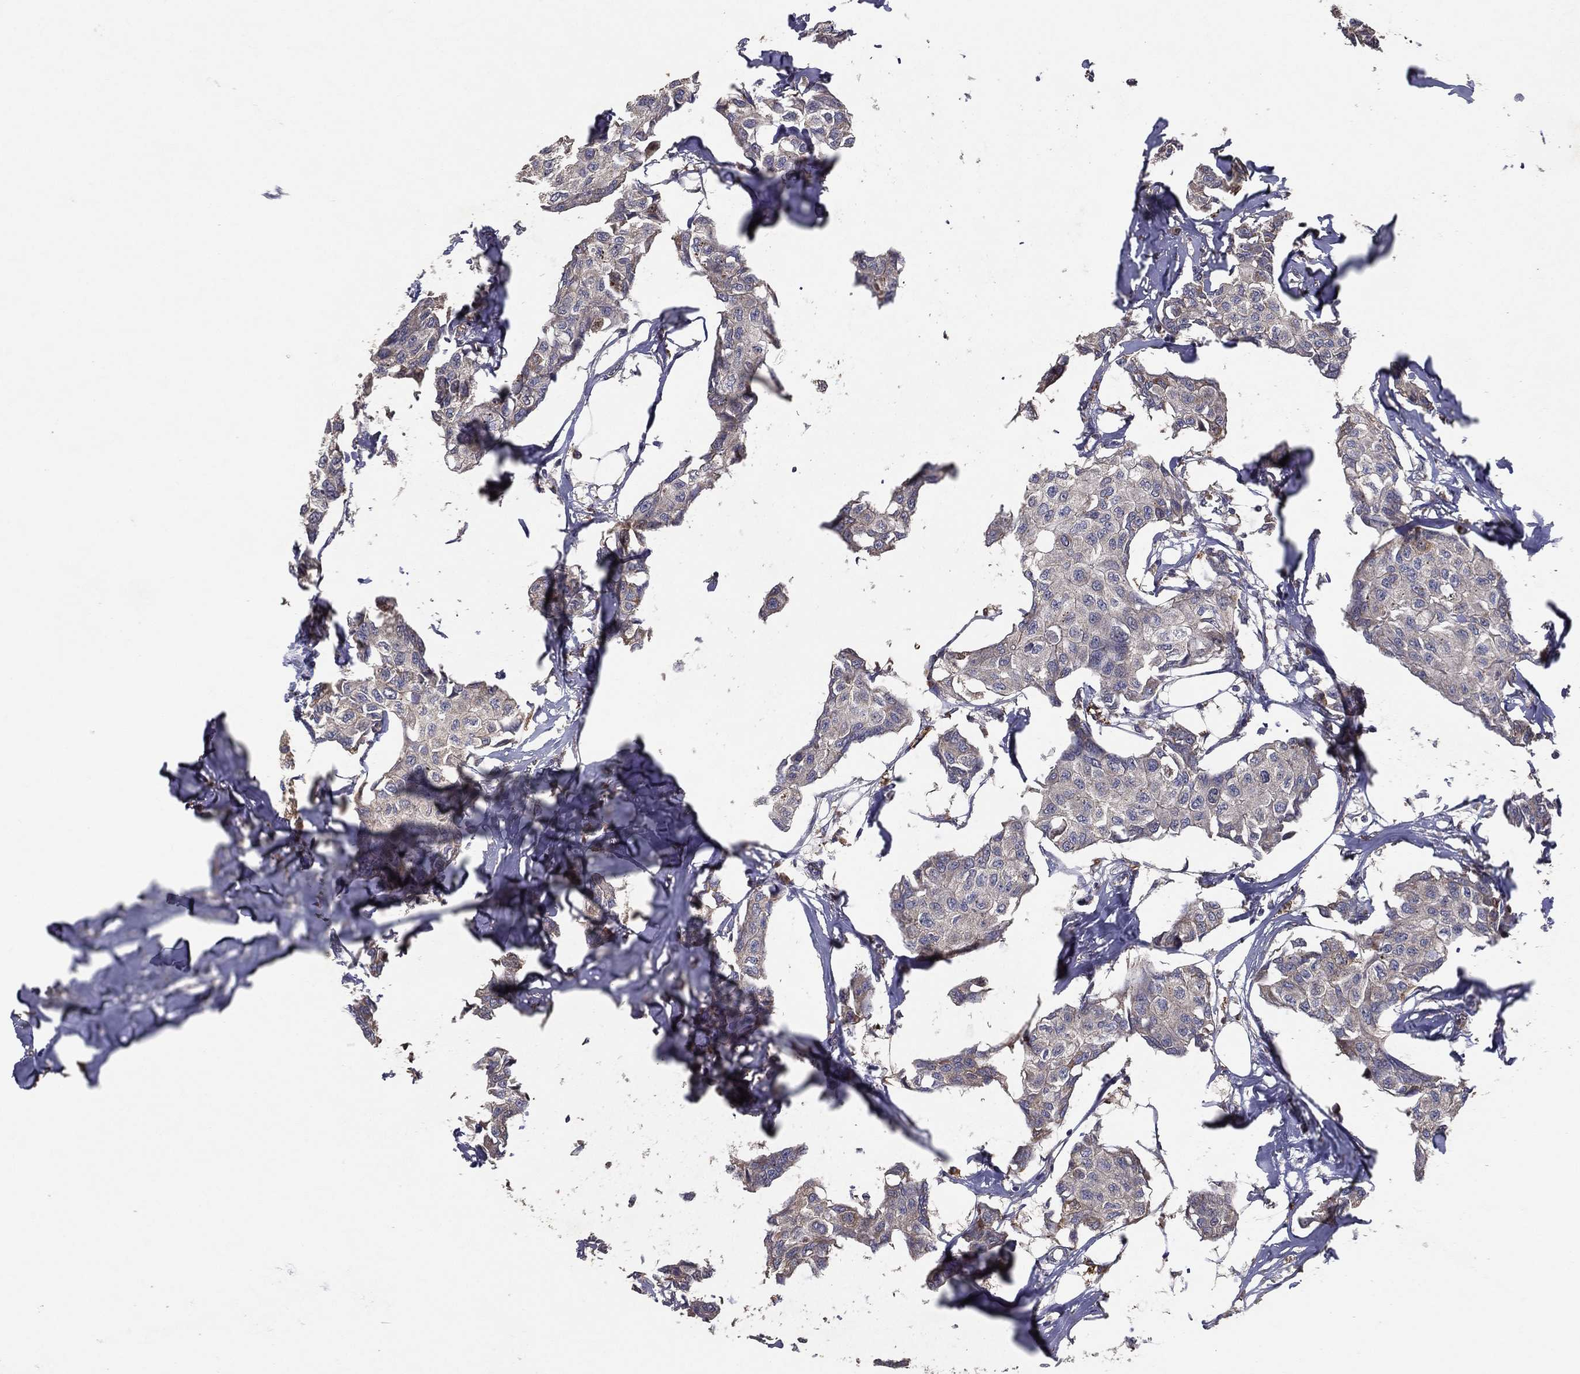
{"staining": {"intensity": "moderate", "quantity": "25%-75%", "location": "cytoplasmic/membranous"}, "tissue": "breast cancer", "cell_type": "Tumor cells", "image_type": "cancer", "snomed": [{"axis": "morphology", "description": "Duct carcinoma"}, {"axis": "topography", "description": "Breast"}], "caption": "A medium amount of moderate cytoplasmic/membranous positivity is seen in approximately 25%-75% of tumor cells in breast cancer tissue. The staining was performed using DAB (3,3'-diaminobenzidine), with brown indicating positive protein expression. Nuclei are stained blue with hematoxylin.", "gene": "MT-ND1", "patient": {"sex": "female", "age": 80}}